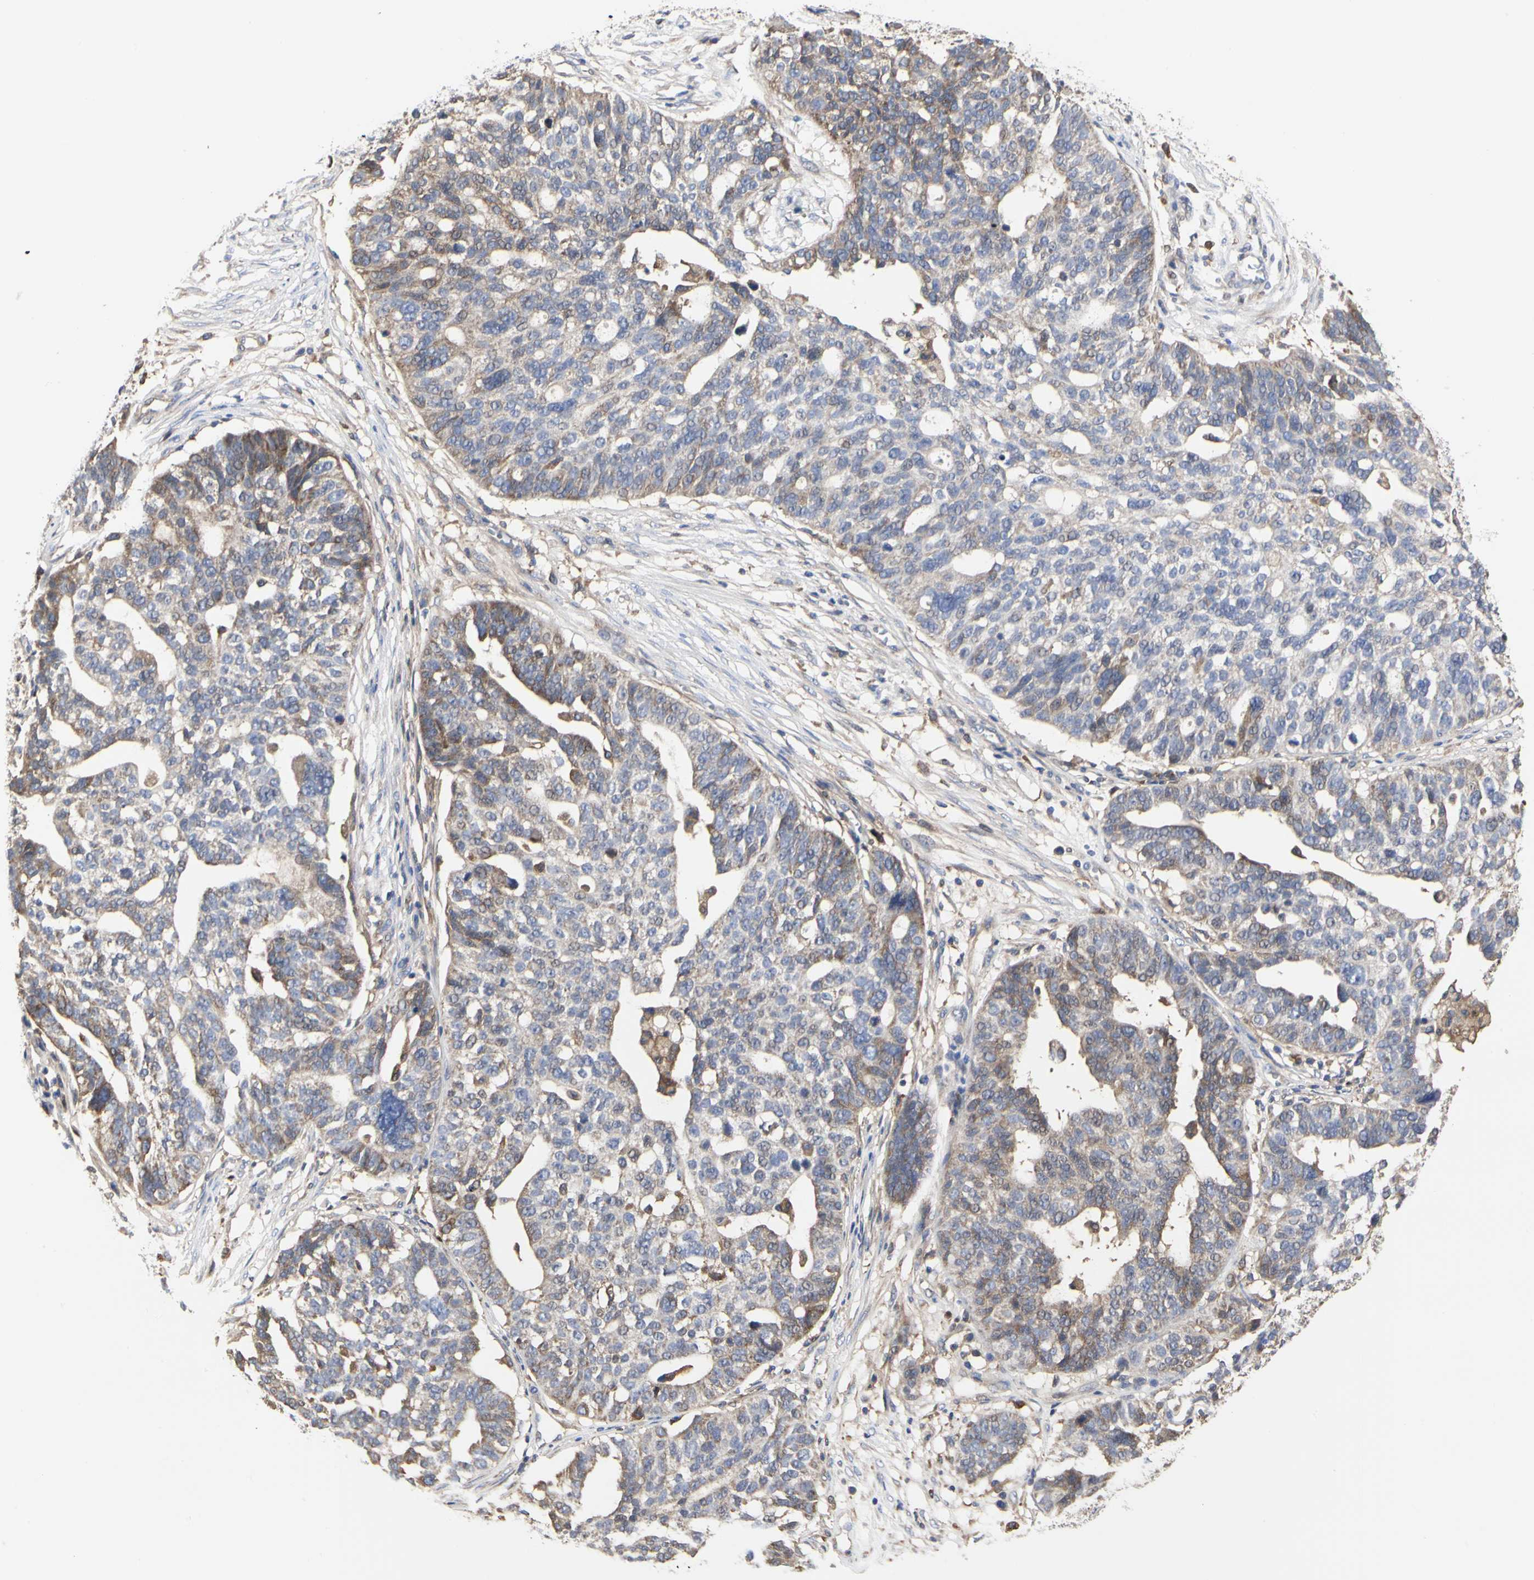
{"staining": {"intensity": "moderate", "quantity": "25%-75%", "location": "cytoplasmic/membranous"}, "tissue": "ovarian cancer", "cell_type": "Tumor cells", "image_type": "cancer", "snomed": [{"axis": "morphology", "description": "Cystadenocarcinoma, serous, NOS"}, {"axis": "topography", "description": "Ovary"}], "caption": "Serous cystadenocarcinoma (ovarian) stained with immunohistochemistry shows moderate cytoplasmic/membranous staining in approximately 25%-75% of tumor cells.", "gene": "C3orf52", "patient": {"sex": "female", "age": 59}}